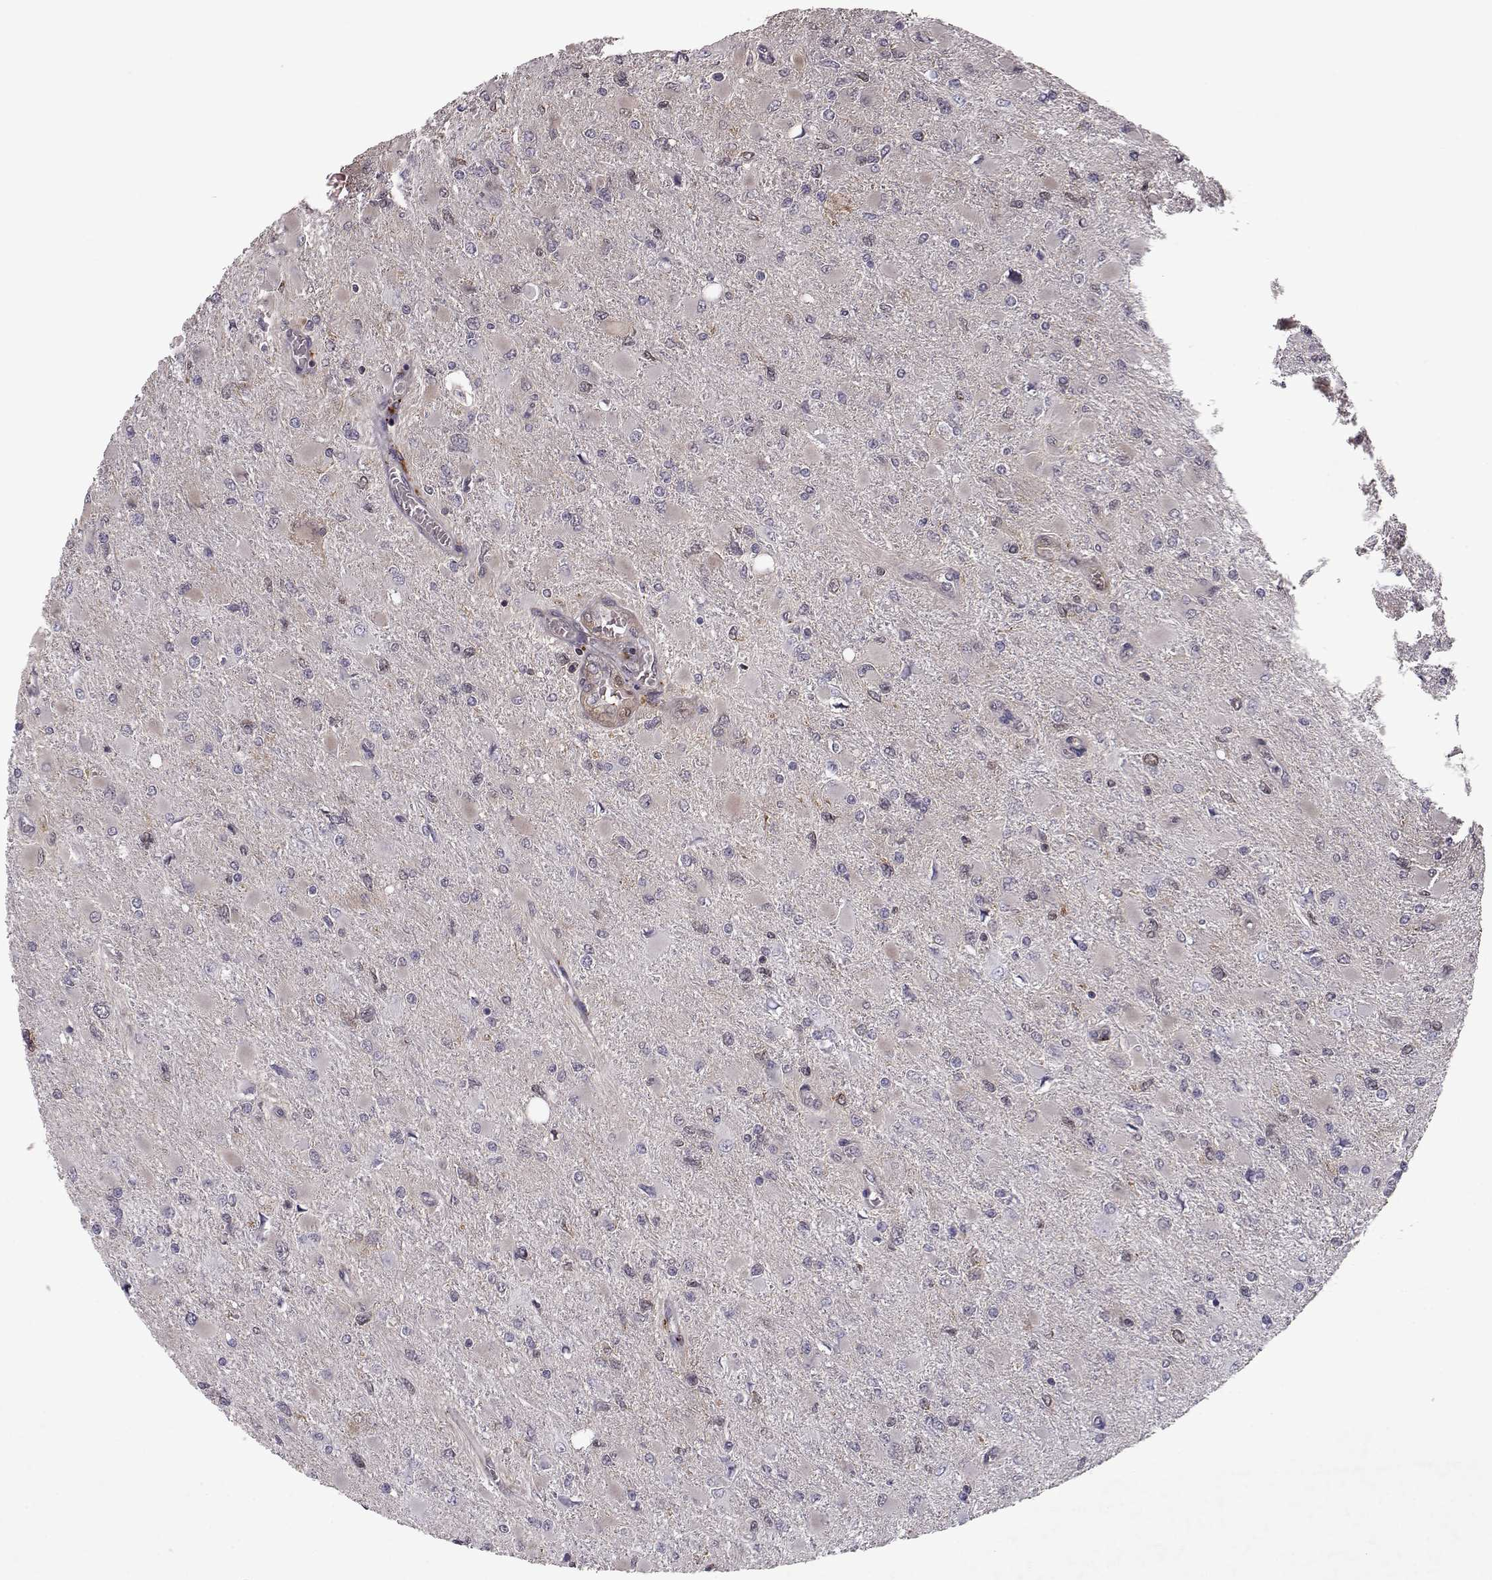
{"staining": {"intensity": "negative", "quantity": "none", "location": "none"}, "tissue": "glioma", "cell_type": "Tumor cells", "image_type": "cancer", "snomed": [{"axis": "morphology", "description": "Glioma, malignant, High grade"}, {"axis": "topography", "description": "Cerebral cortex"}], "caption": "Micrograph shows no protein positivity in tumor cells of malignant glioma (high-grade) tissue. (DAB (3,3'-diaminobenzidine) immunohistochemistry (IHC) with hematoxylin counter stain).", "gene": "RANBP1", "patient": {"sex": "female", "age": 36}}